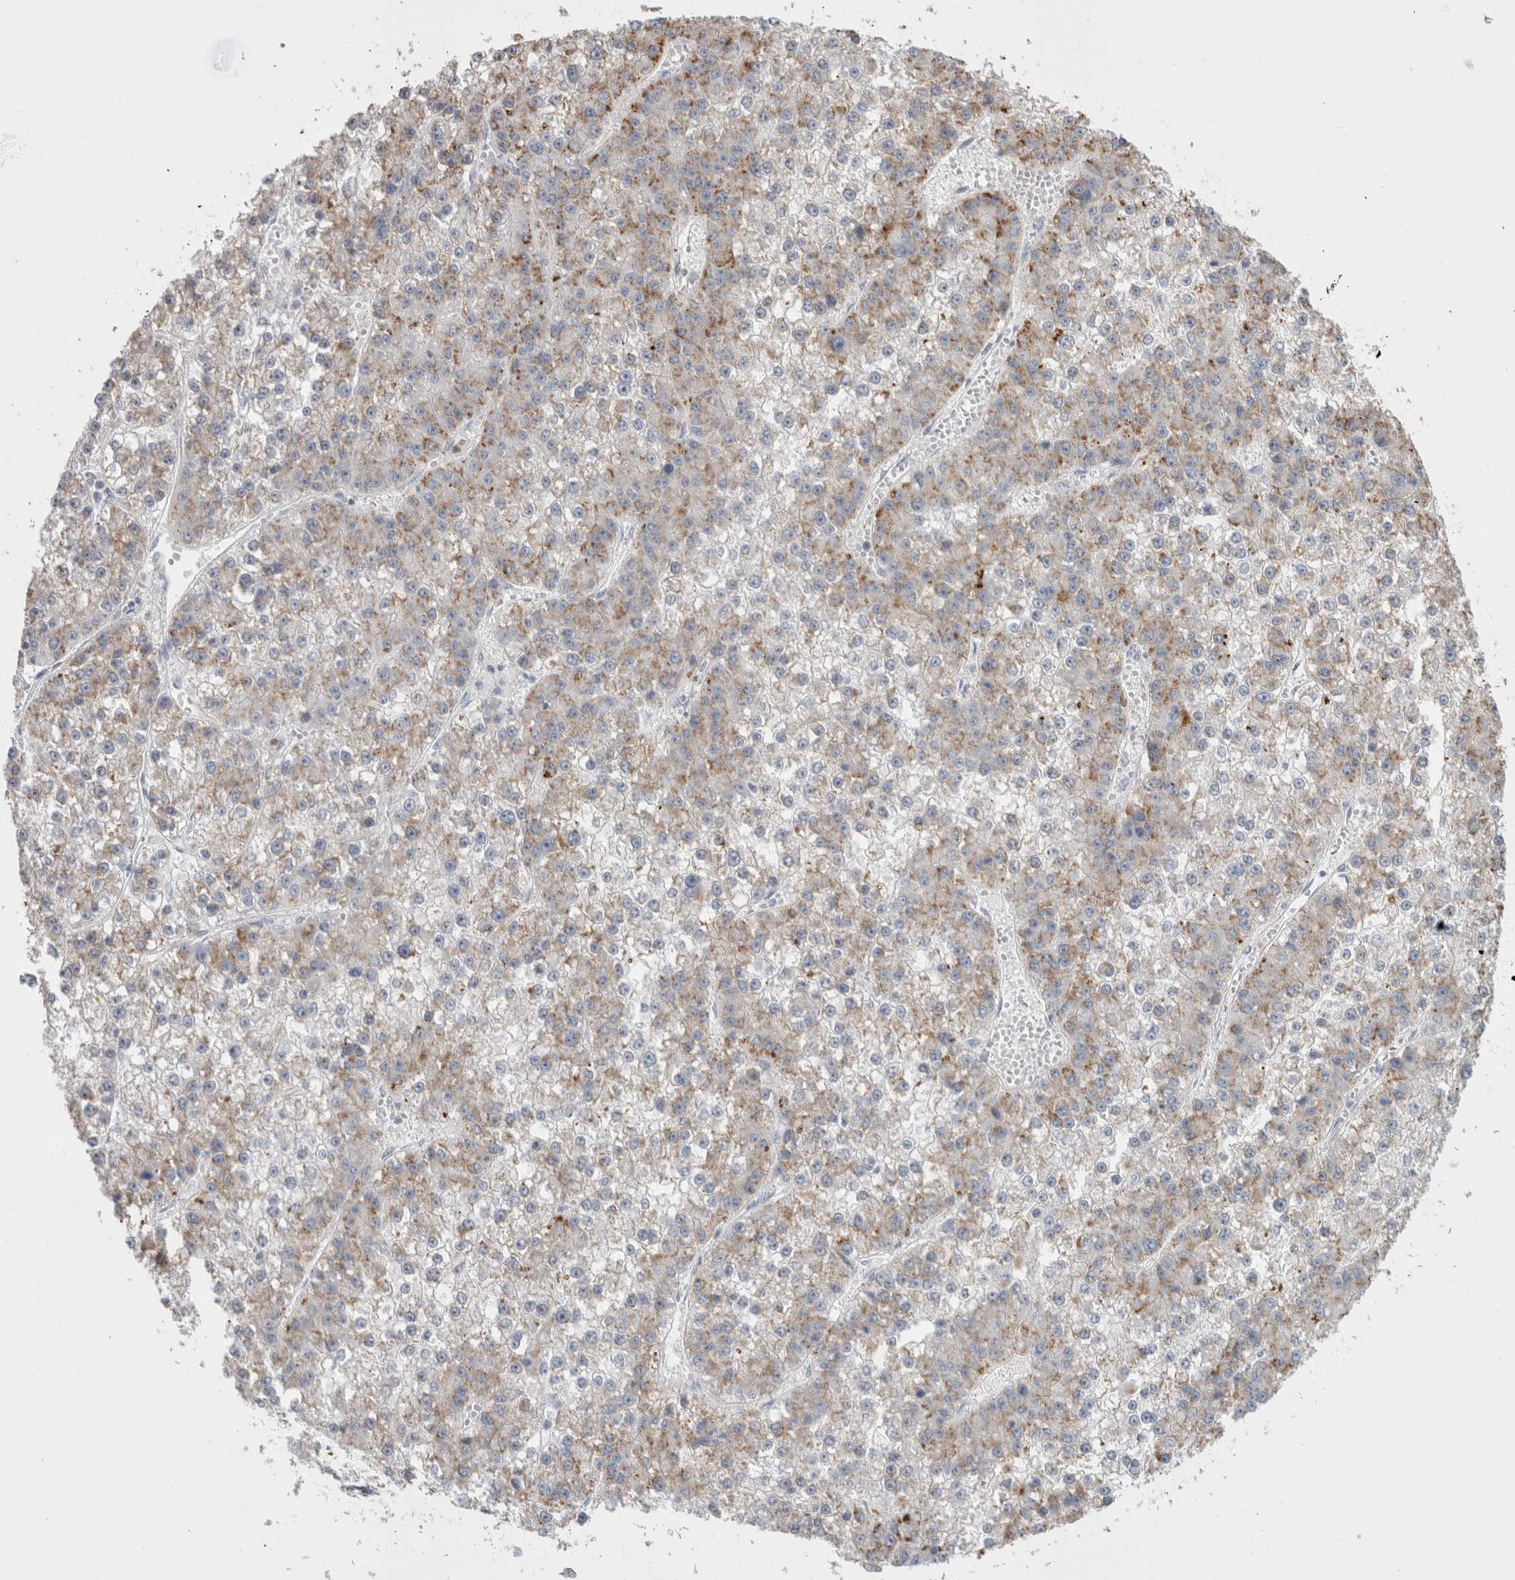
{"staining": {"intensity": "weak", "quantity": "25%-75%", "location": "cytoplasmic/membranous"}, "tissue": "liver cancer", "cell_type": "Tumor cells", "image_type": "cancer", "snomed": [{"axis": "morphology", "description": "Carcinoma, Hepatocellular, NOS"}, {"axis": "topography", "description": "Liver"}], "caption": "Liver cancer (hepatocellular carcinoma) tissue reveals weak cytoplasmic/membranous positivity in approximately 25%-75% of tumor cells, visualized by immunohistochemistry.", "gene": "PLIN1", "patient": {"sex": "female", "age": 73}}